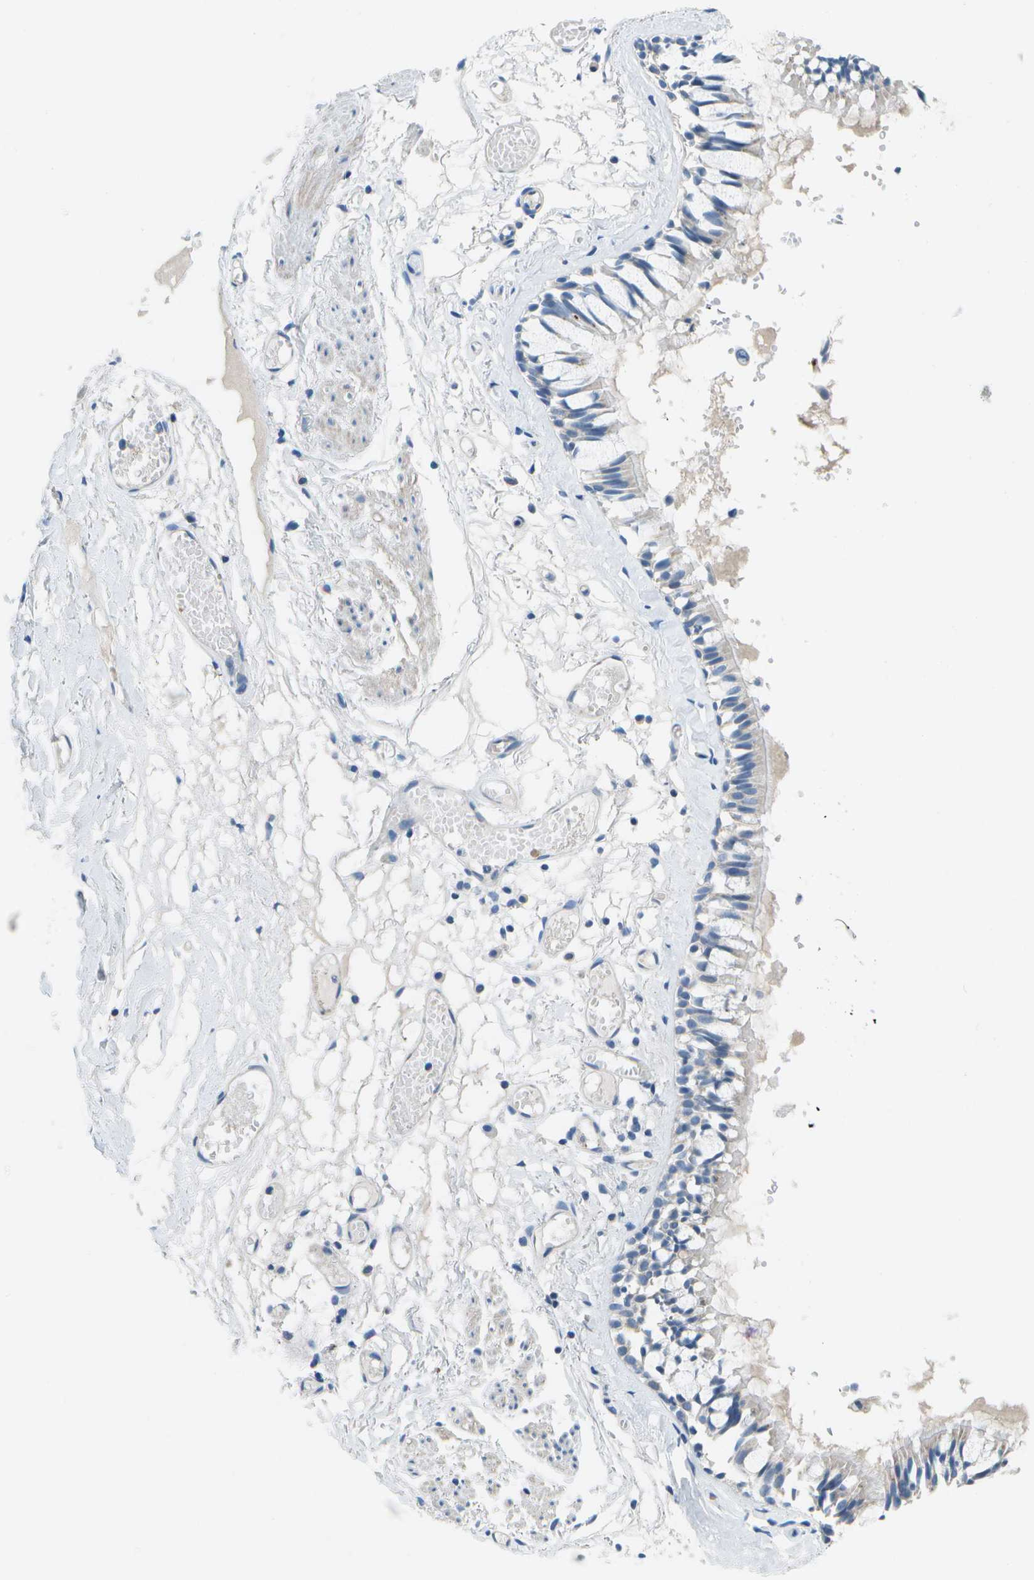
{"staining": {"intensity": "moderate", "quantity": "<25%", "location": "cytoplasmic/membranous"}, "tissue": "bronchus", "cell_type": "Respiratory epithelial cells", "image_type": "normal", "snomed": [{"axis": "morphology", "description": "Normal tissue, NOS"}, {"axis": "morphology", "description": "Inflammation, NOS"}, {"axis": "topography", "description": "Cartilage tissue"}, {"axis": "topography", "description": "Lung"}], "caption": "Immunohistochemistry (DAB) staining of unremarkable human bronchus demonstrates moderate cytoplasmic/membranous protein positivity in approximately <25% of respiratory epithelial cells. The protein is stained brown, and the nuclei are stained in blue (DAB (3,3'-diaminobenzidine) IHC with brightfield microscopy, high magnification).", "gene": "DCT", "patient": {"sex": "male", "age": 71}}